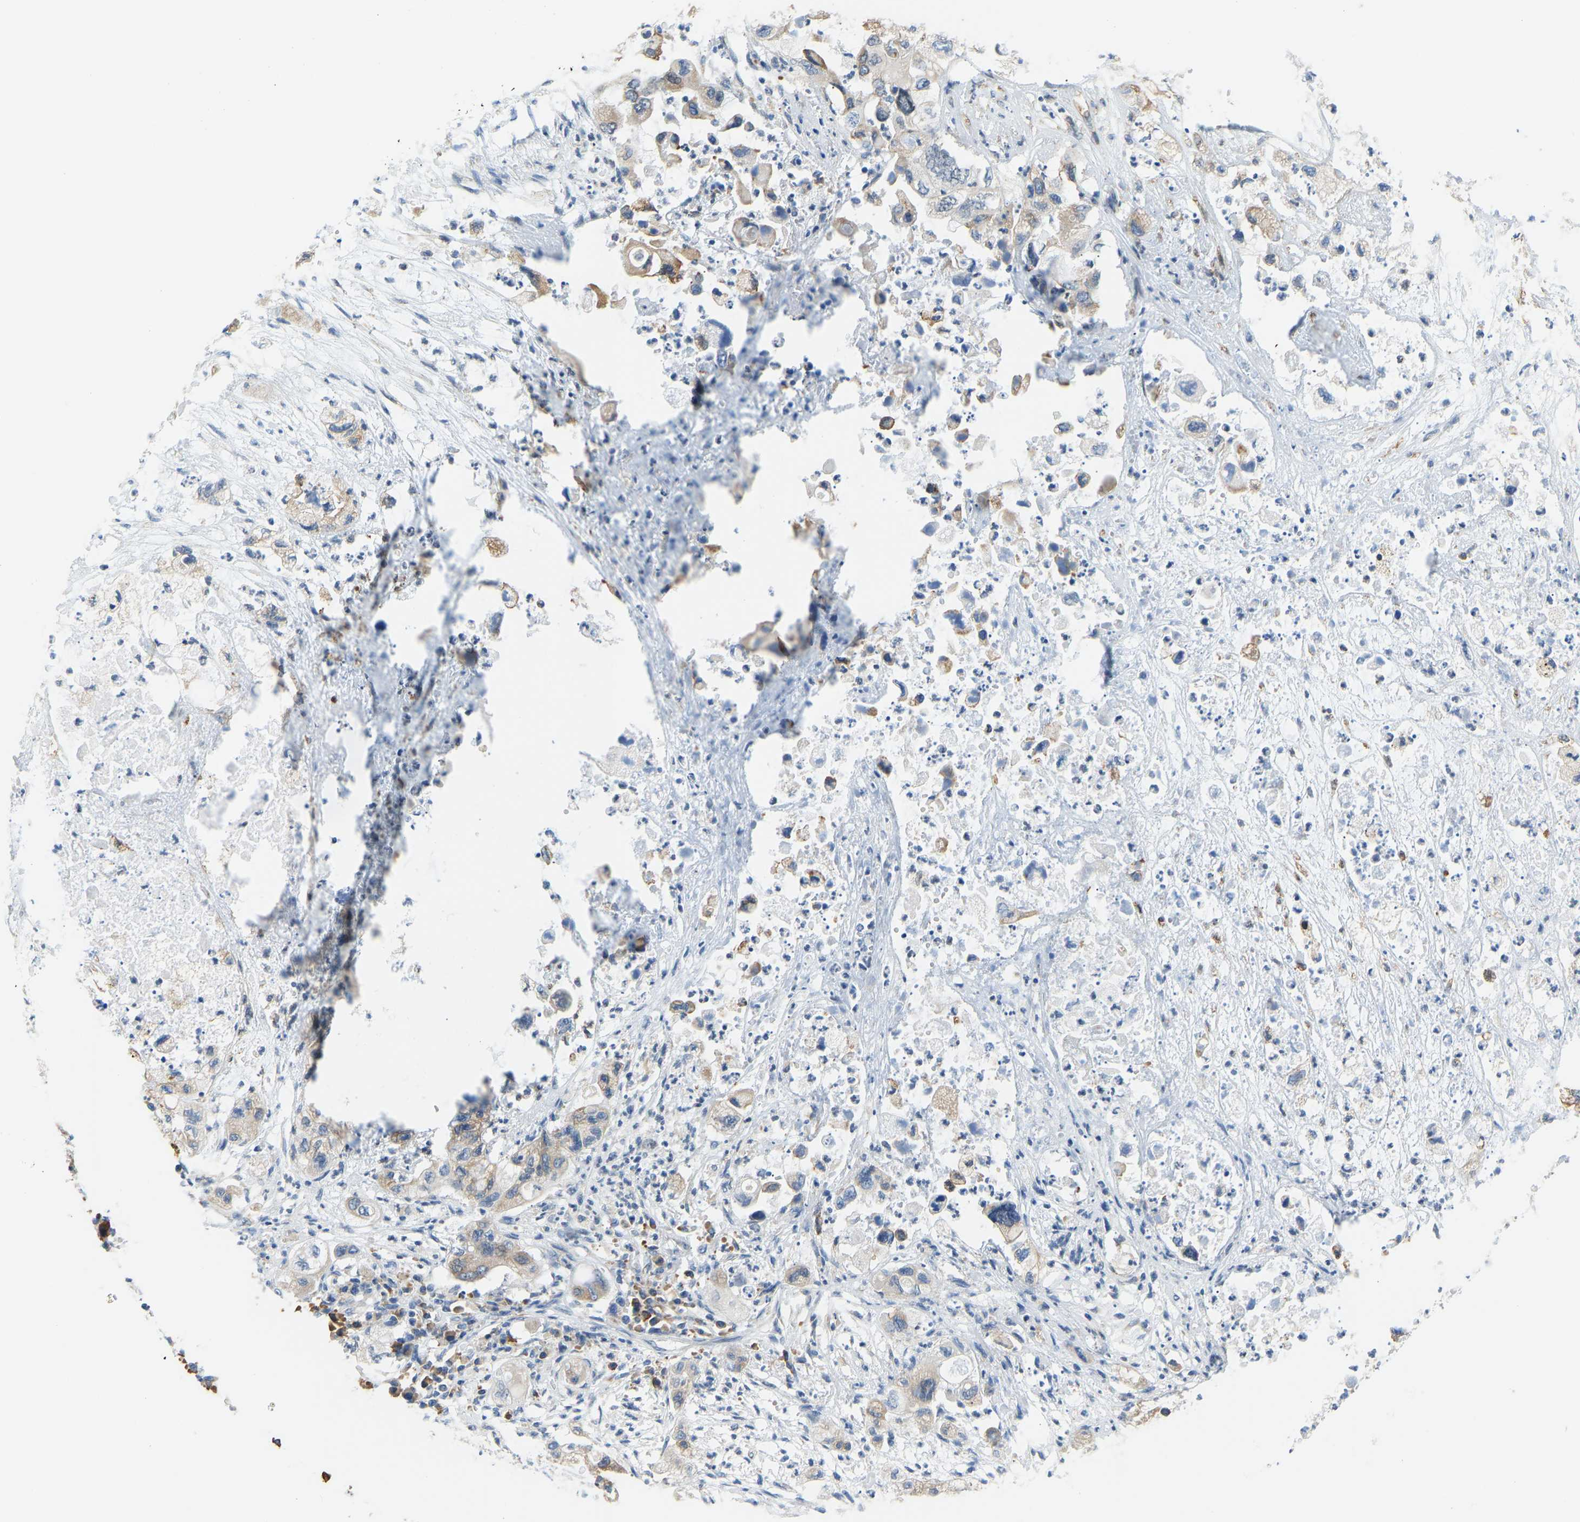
{"staining": {"intensity": "weak", "quantity": "25%-75%", "location": "cytoplasmic/membranous"}, "tissue": "pancreatic cancer", "cell_type": "Tumor cells", "image_type": "cancer", "snomed": [{"axis": "morphology", "description": "Adenocarcinoma, NOS"}, {"axis": "topography", "description": "Pancreas"}], "caption": "Pancreatic adenocarcinoma tissue exhibits weak cytoplasmic/membranous positivity in about 25%-75% of tumor cells, visualized by immunohistochemistry.", "gene": "VRK1", "patient": {"sex": "female", "age": 78}}